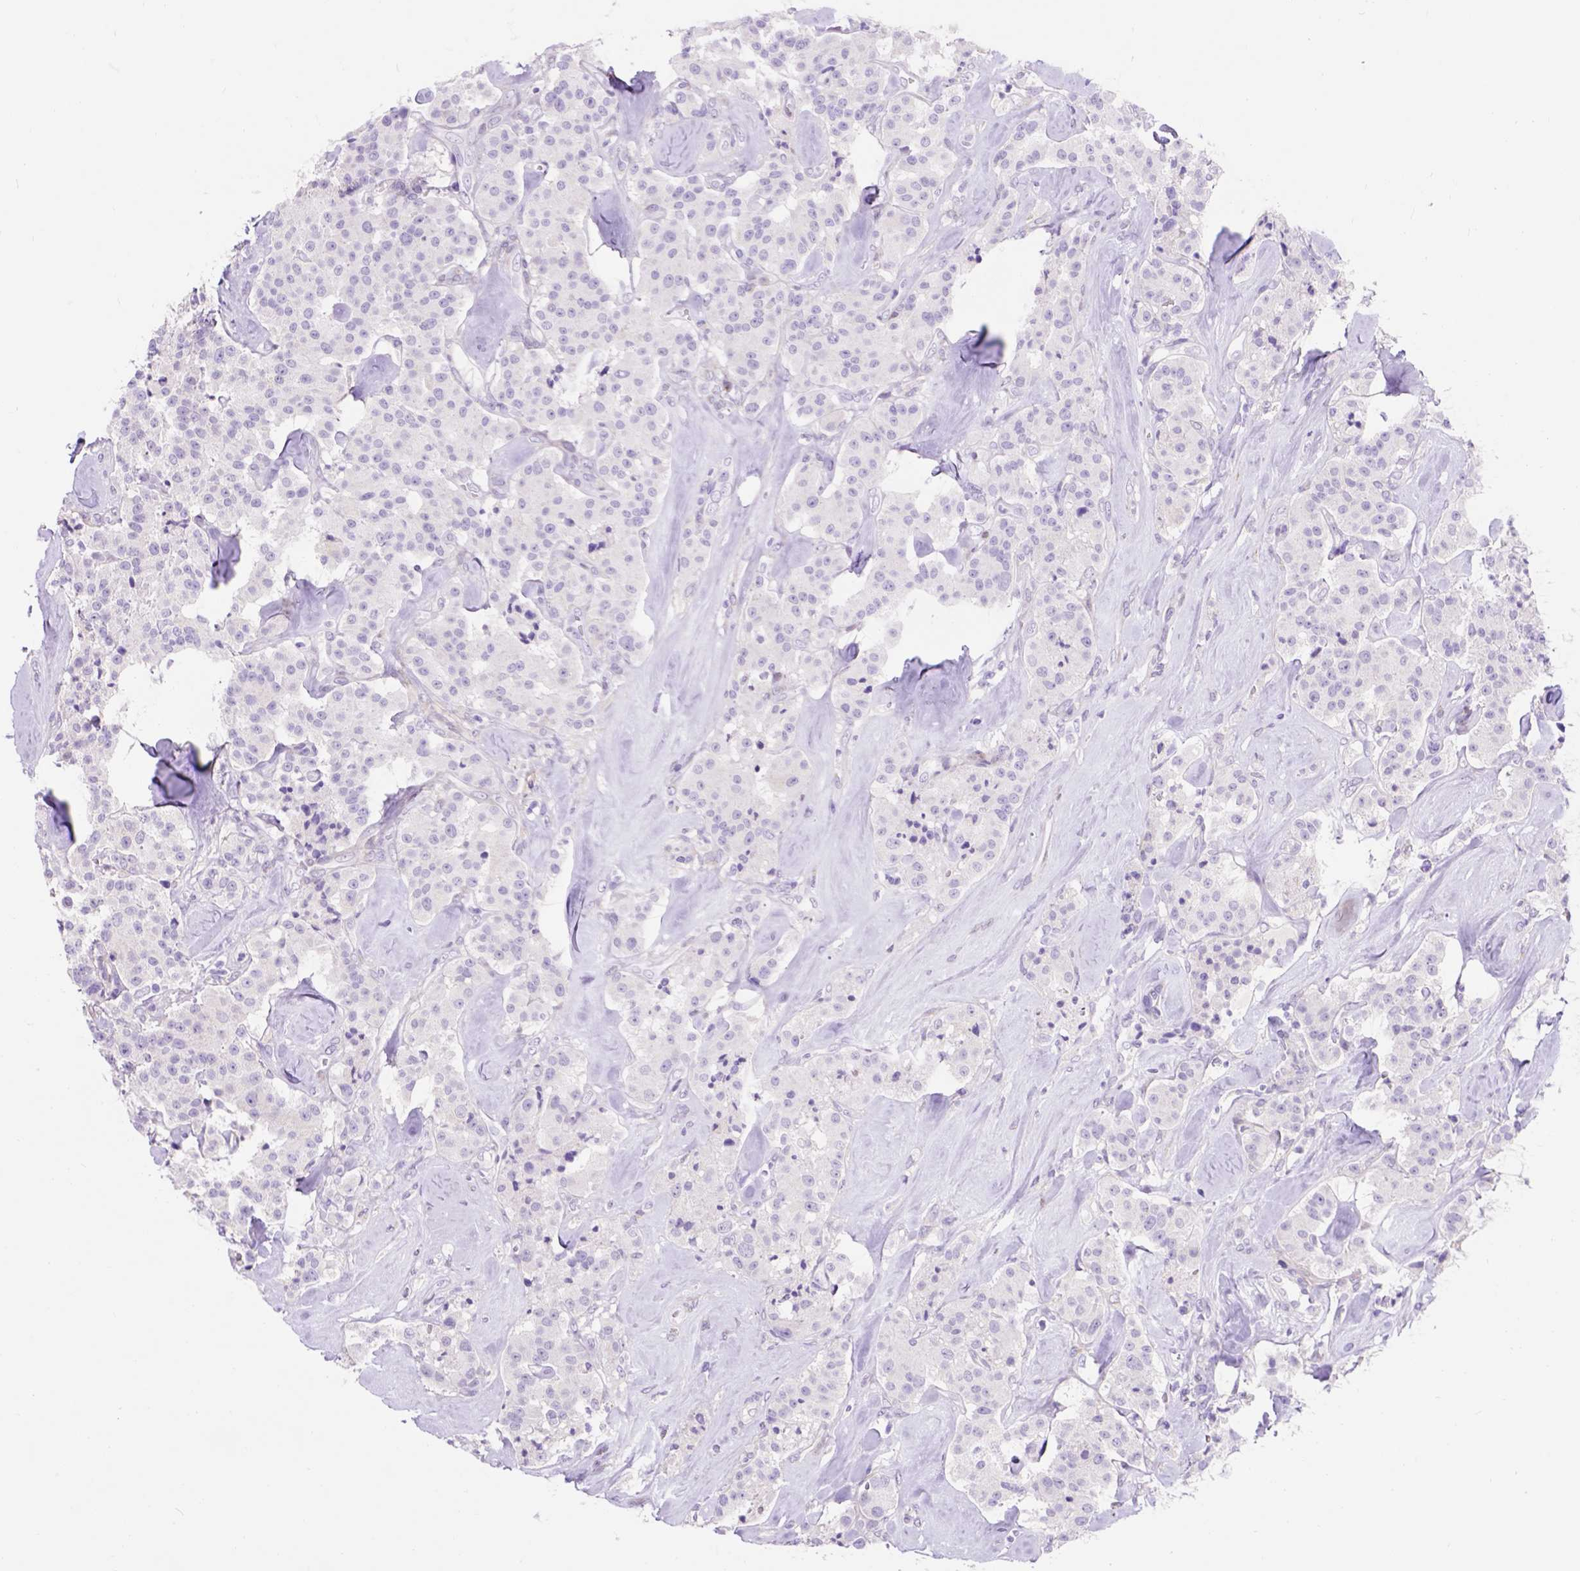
{"staining": {"intensity": "negative", "quantity": "none", "location": "none"}, "tissue": "carcinoid", "cell_type": "Tumor cells", "image_type": "cancer", "snomed": [{"axis": "morphology", "description": "Carcinoid, malignant, NOS"}, {"axis": "topography", "description": "Pancreas"}], "caption": "Tumor cells are negative for brown protein staining in malignant carcinoid.", "gene": "EGFR", "patient": {"sex": "male", "age": 41}}